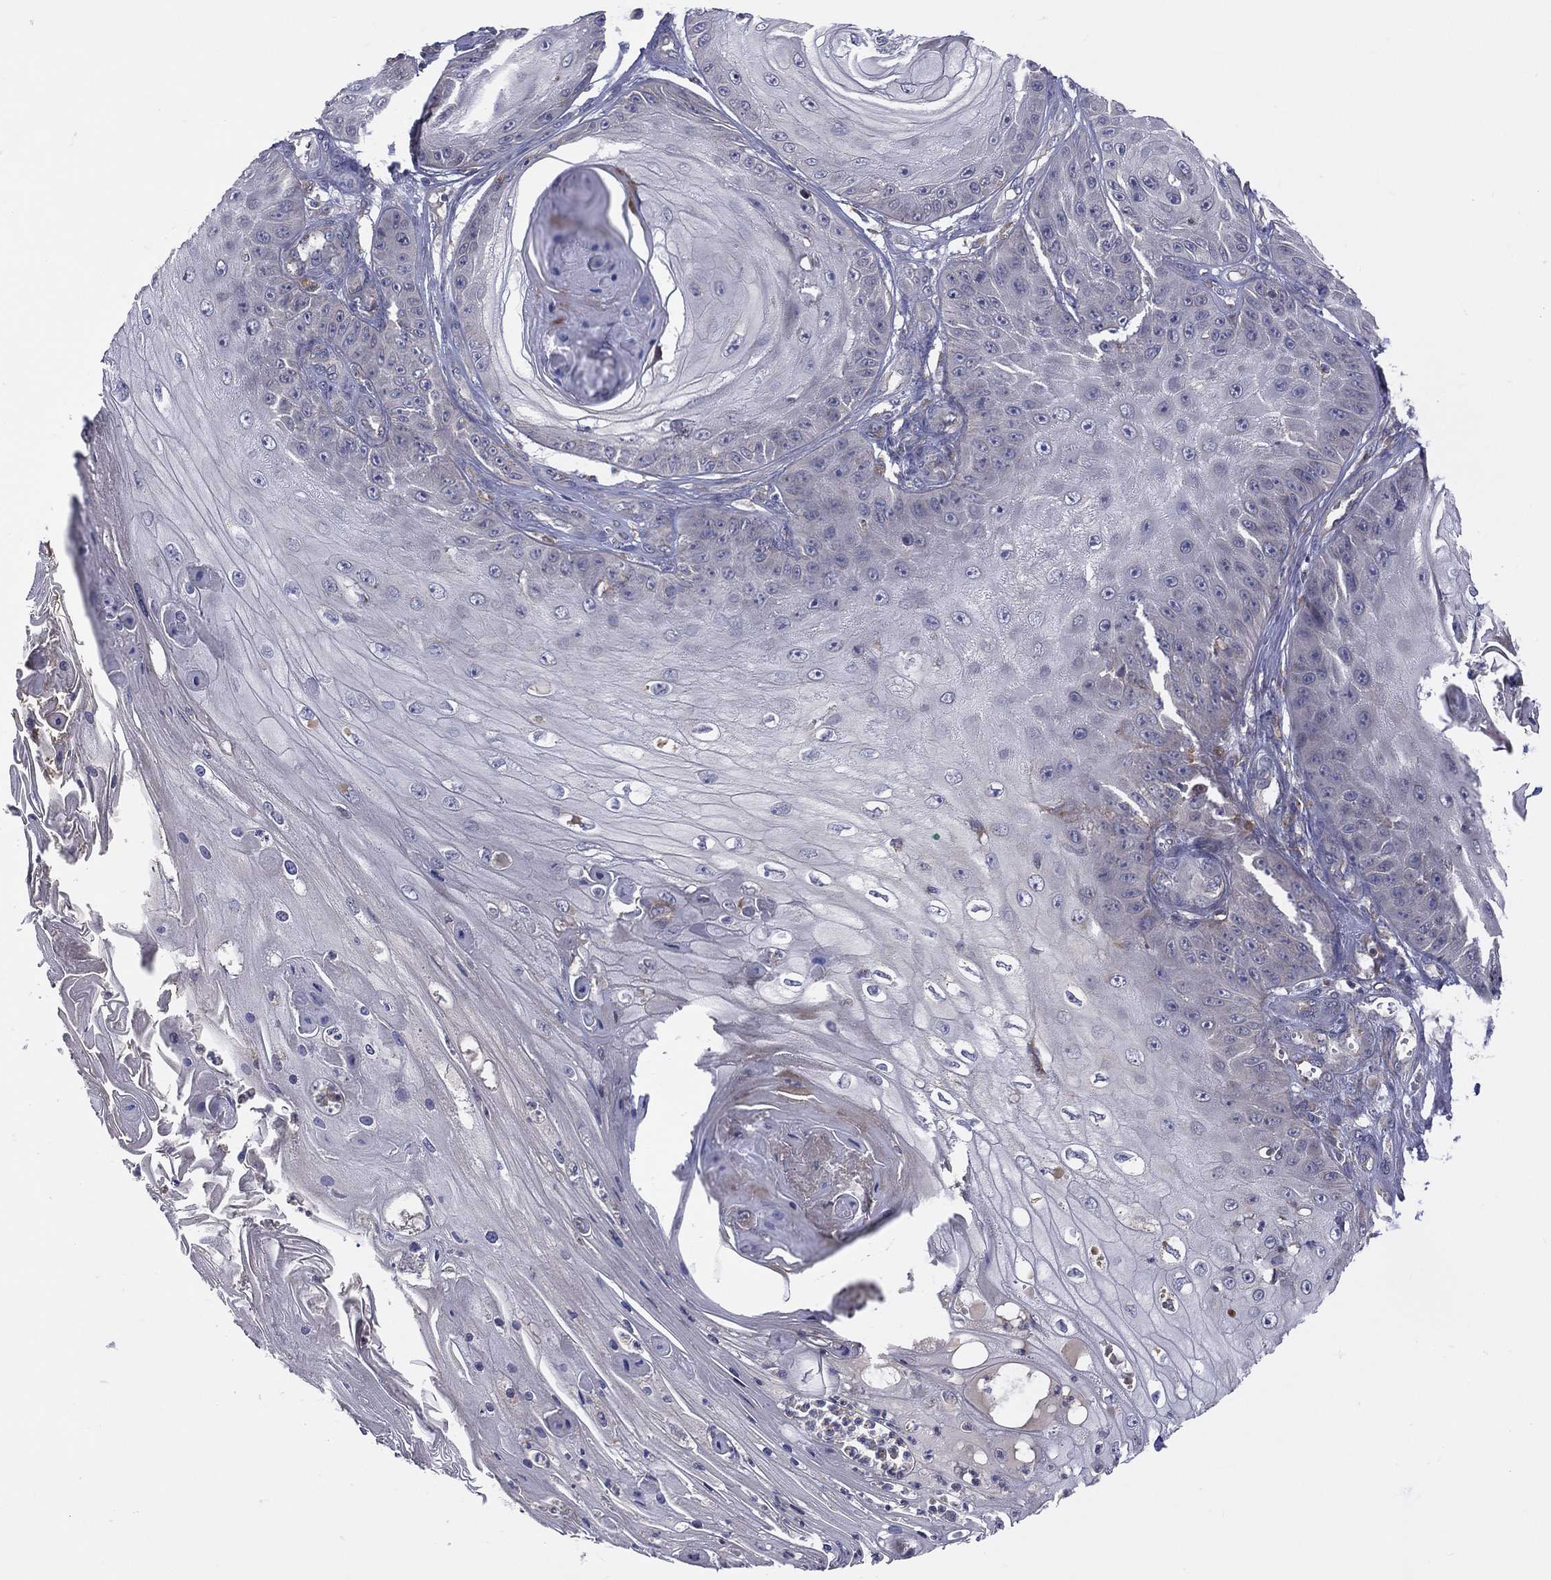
{"staining": {"intensity": "negative", "quantity": "none", "location": "none"}, "tissue": "skin cancer", "cell_type": "Tumor cells", "image_type": "cancer", "snomed": [{"axis": "morphology", "description": "Squamous cell carcinoma, NOS"}, {"axis": "topography", "description": "Skin"}], "caption": "Skin cancer (squamous cell carcinoma) was stained to show a protein in brown. There is no significant staining in tumor cells. The staining is performed using DAB brown chromogen with nuclei counter-stained in using hematoxylin.", "gene": "STARD3", "patient": {"sex": "male", "age": 70}}